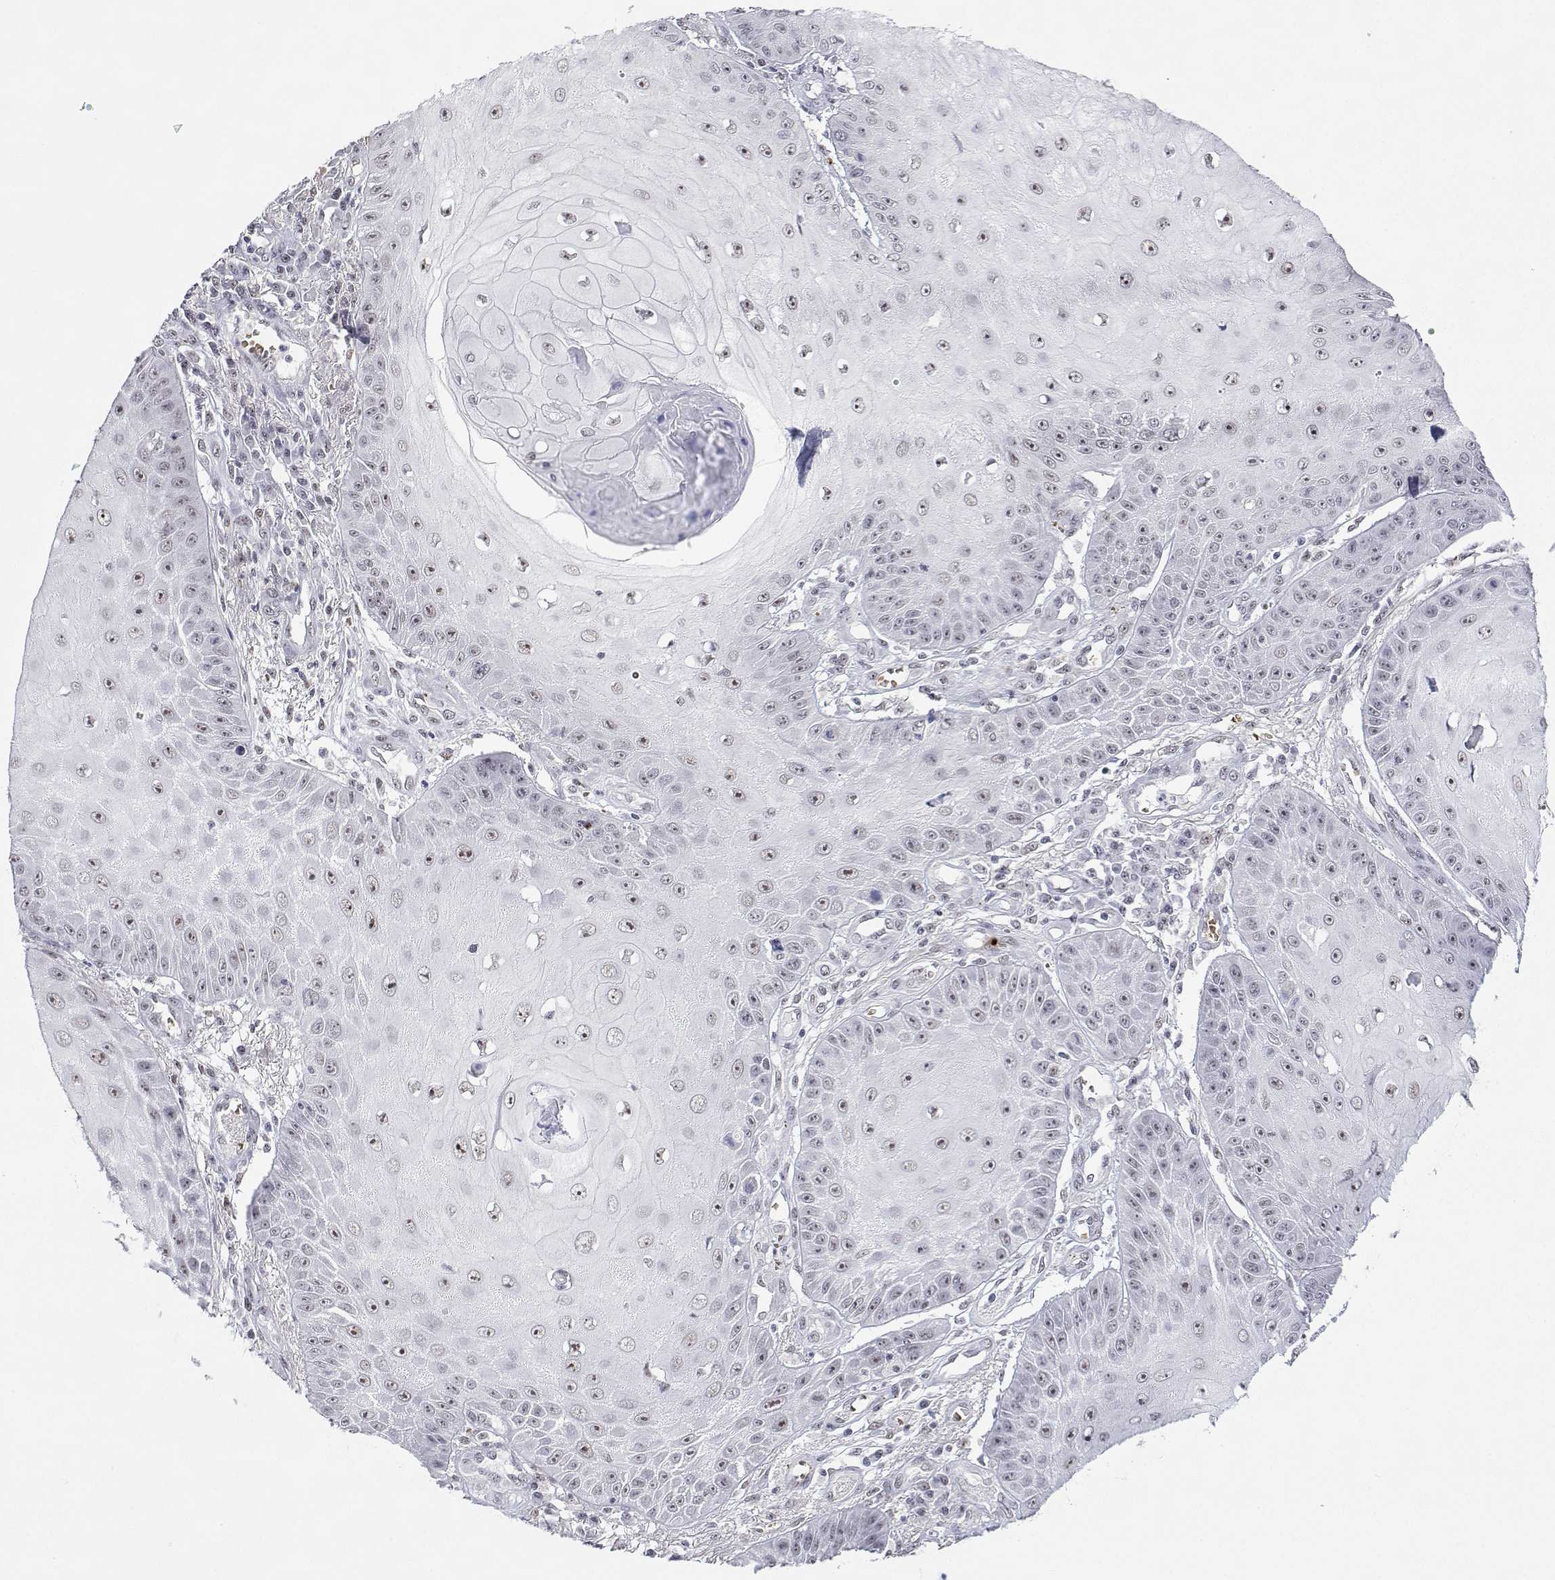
{"staining": {"intensity": "weak", "quantity": "25%-75%", "location": "nuclear"}, "tissue": "skin cancer", "cell_type": "Tumor cells", "image_type": "cancer", "snomed": [{"axis": "morphology", "description": "Squamous cell carcinoma, NOS"}, {"axis": "topography", "description": "Skin"}], "caption": "Immunohistochemical staining of skin cancer exhibits low levels of weak nuclear staining in about 25%-75% of tumor cells.", "gene": "ADAR", "patient": {"sex": "male", "age": 70}}